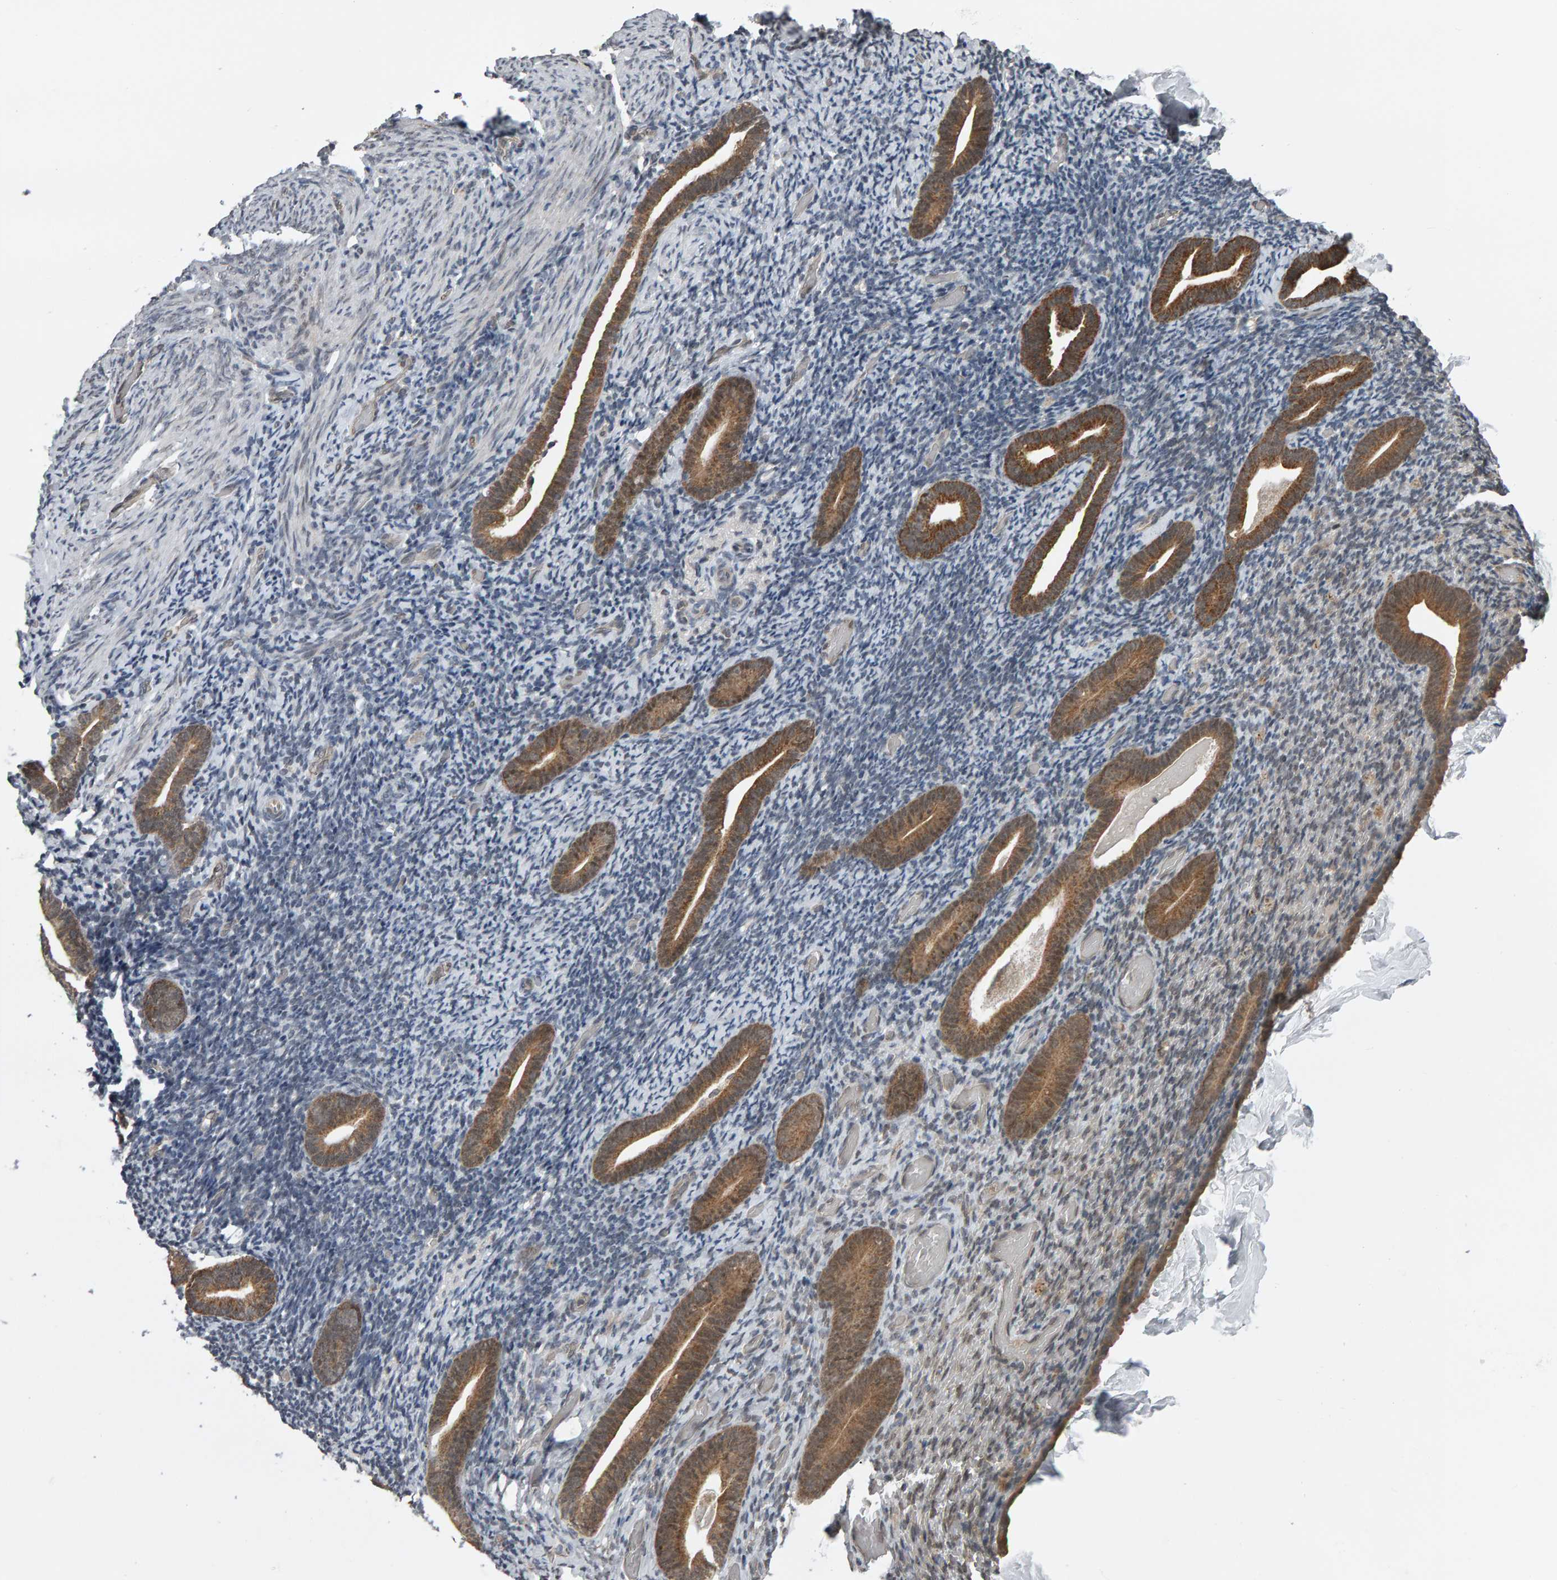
{"staining": {"intensity": "negative", "quantity": "none", "location": "none"}, "tissue": "endometrium", "cell_type": "Cells in endometrial stroma", "image_type": "normal", "snomed": [{"axis": "morphology", "description": "Normal tissue, NOS"}, {"axis": "topography", "description": "Endometrium"}], "caption": "IHC of benign endometrium shows no staining in cells in endometrial stroma.", "gene": "COASY", "patient": {"sex": "female", "age": 51}}